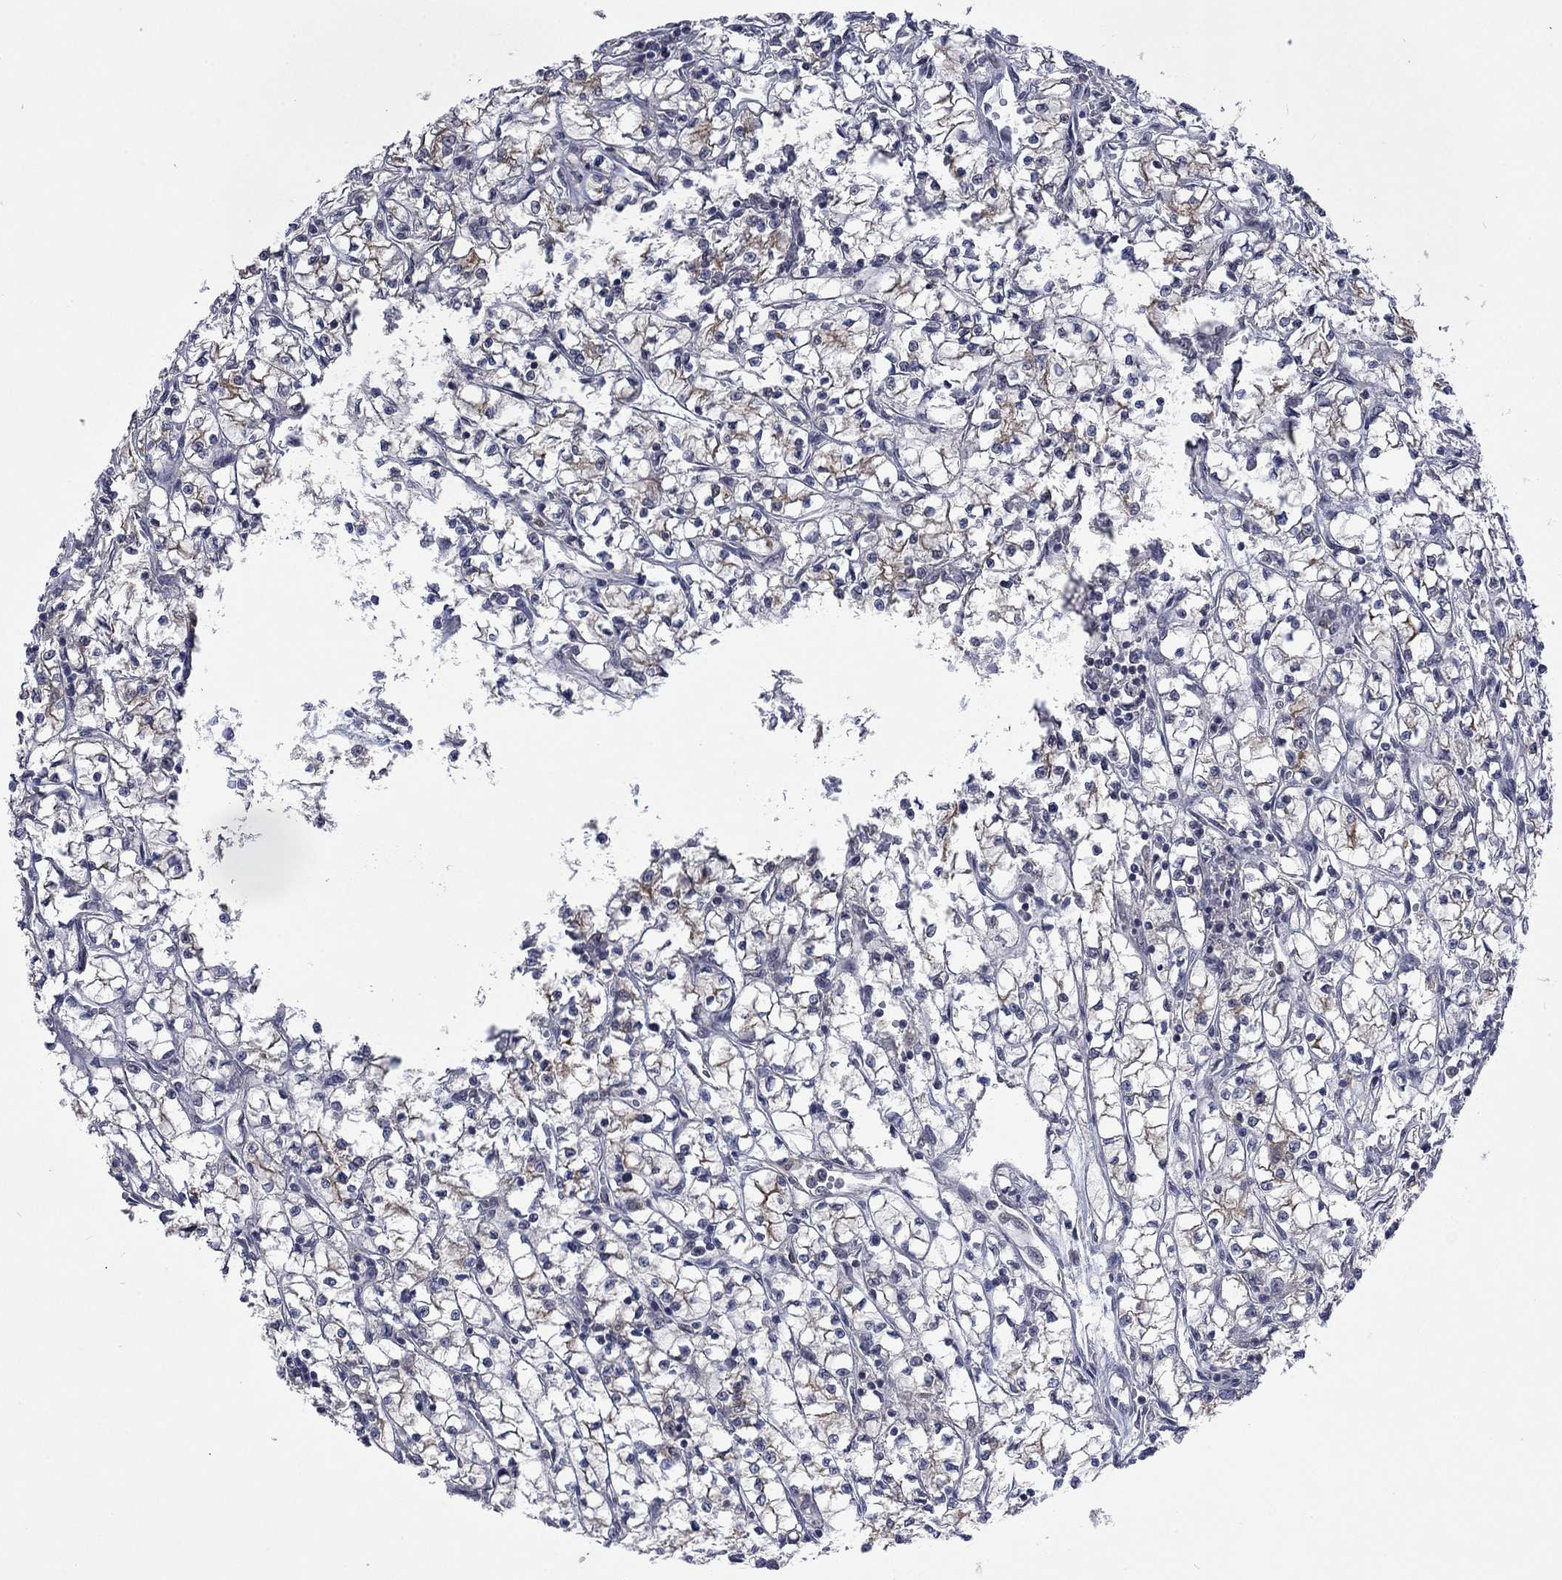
{"staining": {"intensity": "moderate", "quantity": "<25%", "location": "cytoplasmic/membranous"}, "tissue": "renal cancer", "cell_type": "Tumor cells", "image_type": "cancer", "snomed": [{"axis": "morphology", "description": "Adenocarcinoma, NOS"}, {"axis": "topography", "description": "Kidney"}], "caption": "Tumor cells show moderate cytoplasmic/membranous expression in about <25% of cells in renal cancer.", "gene": "PPP1R9A", "patient": {"sex": "female", "age": 64}}